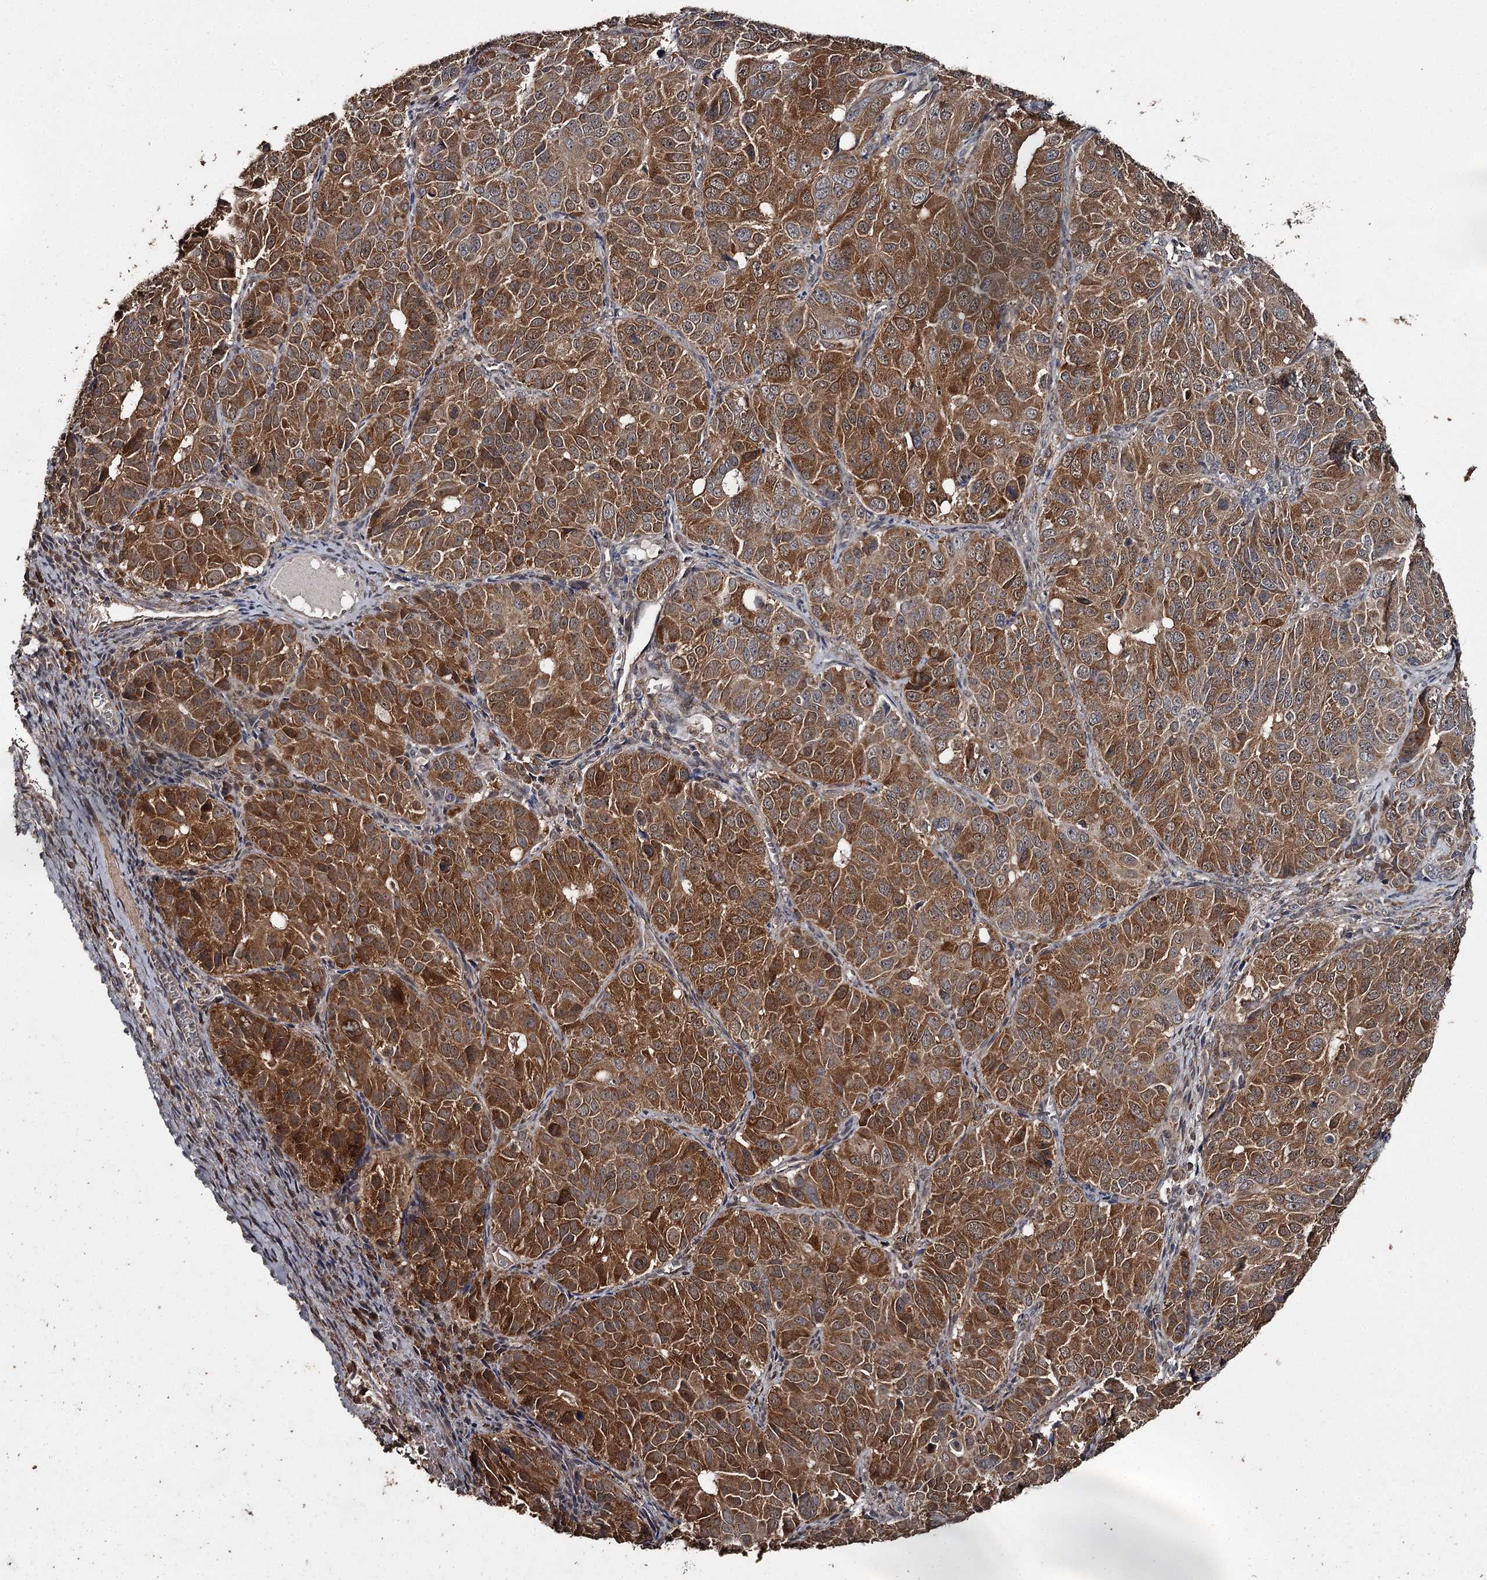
{"staining": {"intensity": "strong", "quantity": ">75%", "location": "cytoplasmic/membranous"}, "tissue": "ovarian cancer", "cell_type": "Tumor cells", "image_type": "cancer", "snomed": [{"axis": "morphology", "description": "Carcinoma, endometroid"}, {"axis": "topography", "description": "Ovary"}], "caption": "A micrograph of human ovarian cancer stained for a protein shows strong cytoplasmic/membranous brown staining in tumor cells.", "gene": "WIPI1", "patient": {"sex": "female", "age": 51}}